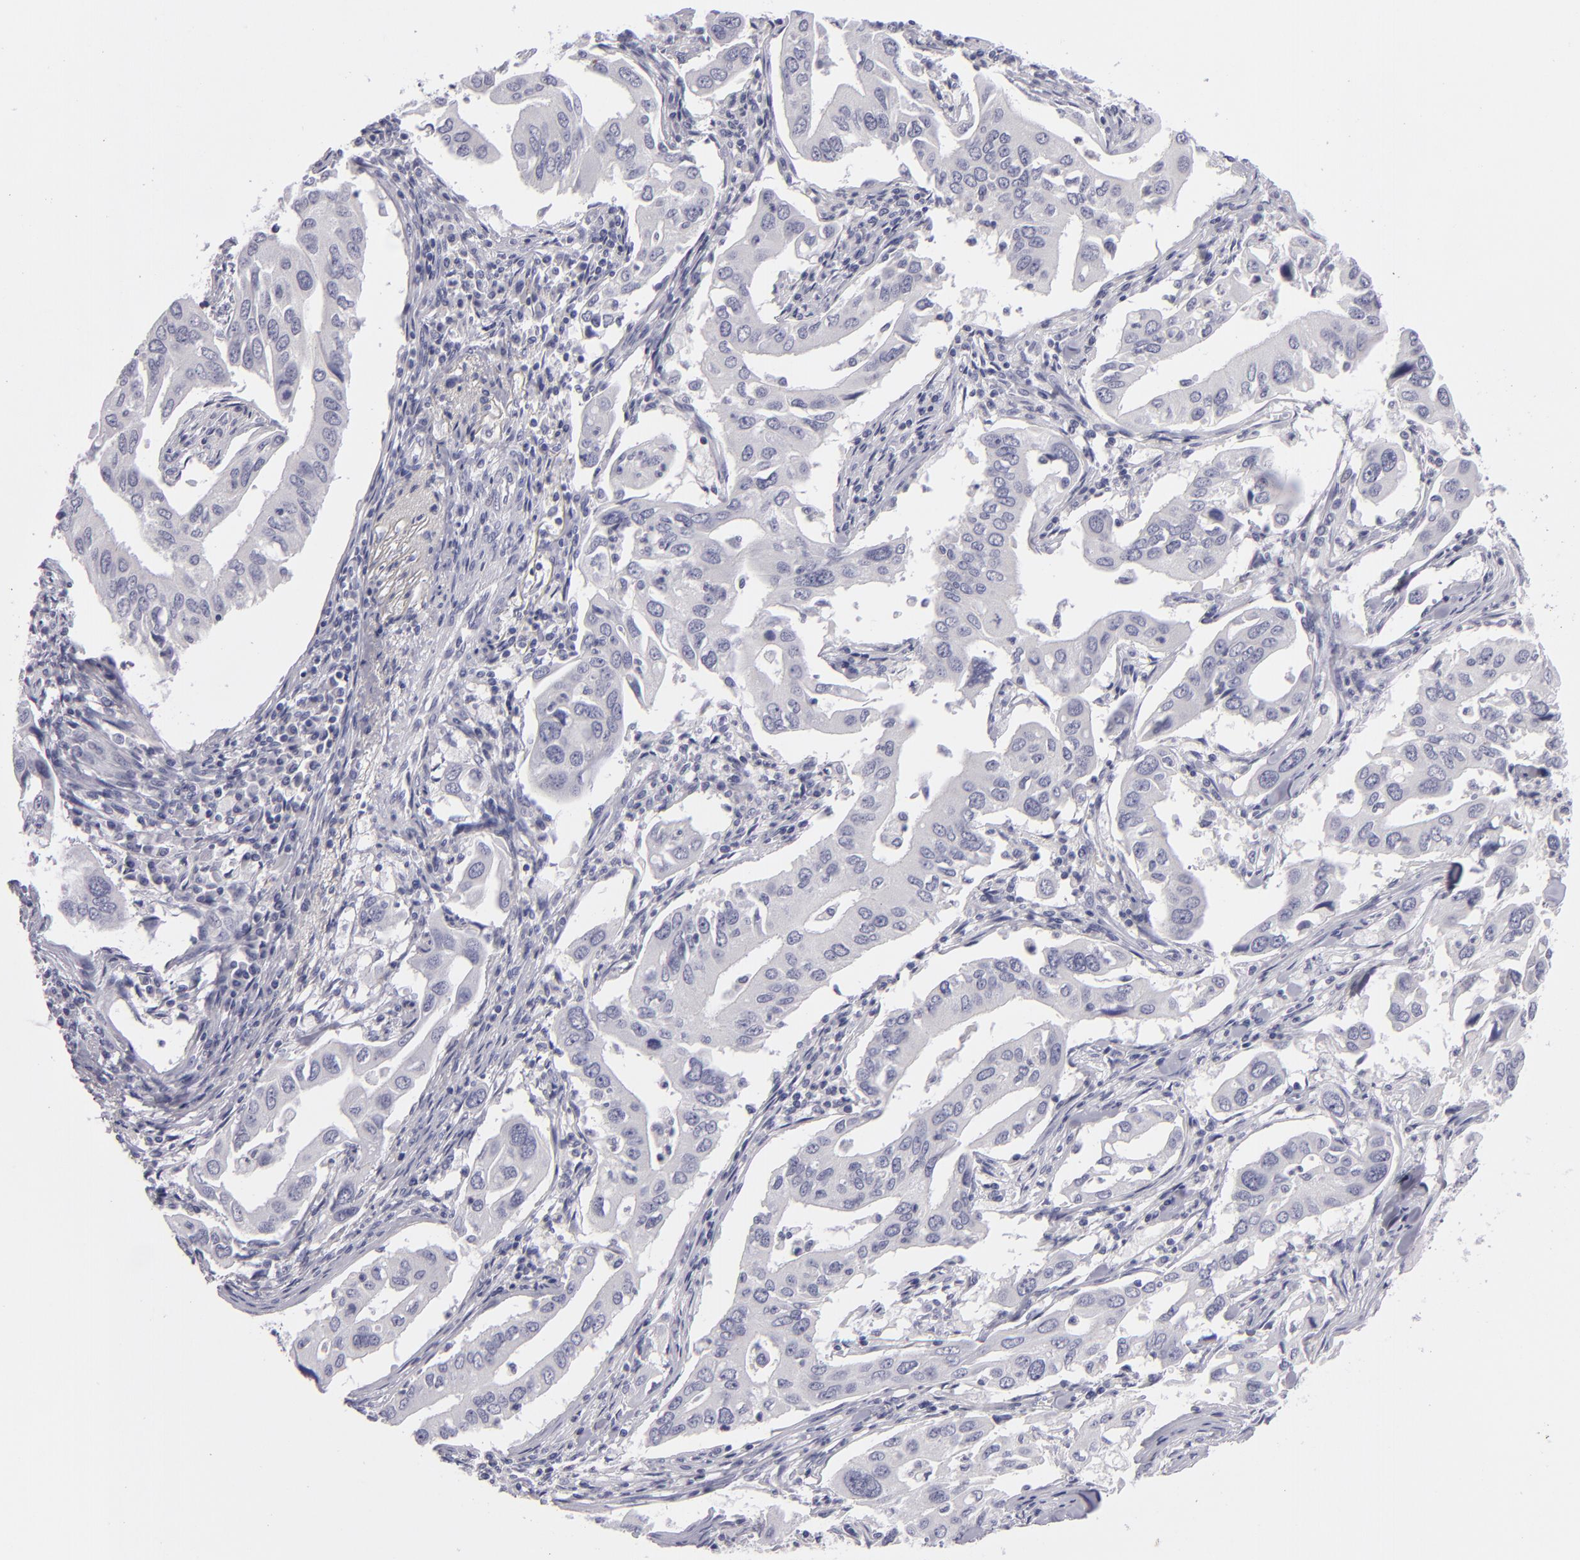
{"staining": {"intensity": "negative", "quantity": "none", "location": "none"}, "tissue": "lung cancer", "cell_type": "Tumor cells", "image_type": "cancer", "snomed": [{"axis": "morphology", "description": "Adenocarcinoma, NOS"}, {"axis": "topography", "description": "Lung"}], "caption": "Human adenocarcinoma (lung) stained for a protein using immunohistochemistry demonstrates no expression in tumor cells.", "gene": "TNNC1", "patient": {"sex": "male", "age": 48}}